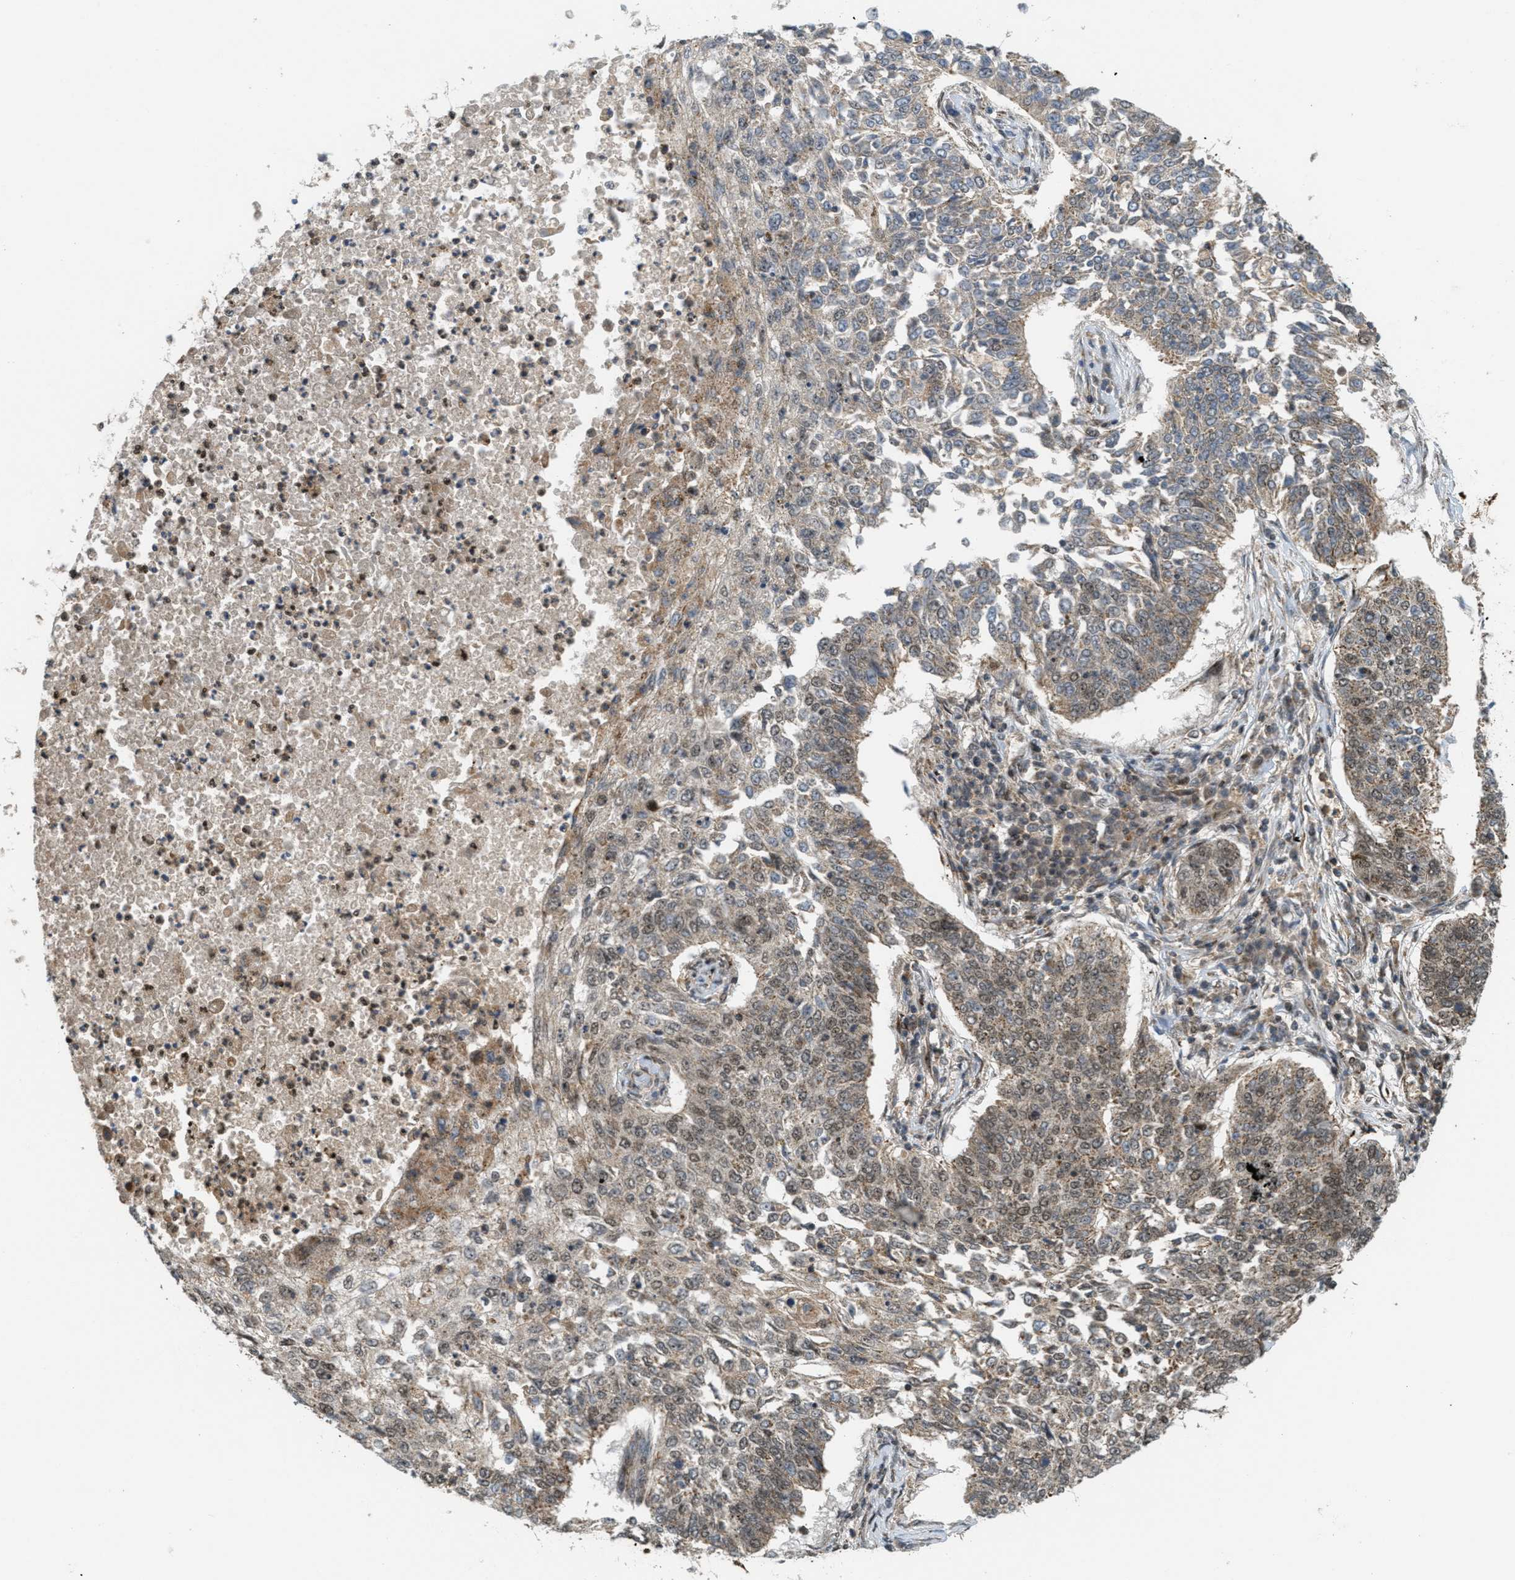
{"staining": {"intensity": "moderate", "quantity": ">75%", "location": "cytoplasmic/membranous,nuclear"}, "tissue": "lung cancer", "cell_type": "Tumor cells", "image_type": "cancer", "snomed": [{"axis": "morphology", "description": "Normal tissue, NOS"}, {"axis": "morphology", "description": "Squamous cell carcinoma, NOS"}, {"axis": "topography", "description": "Cartilage tissue"}, {"axis": "topography", "description": "Bronchus"}, {"axis": "topography", "description": "Lung"}], "caption": "Approximately >75% of tumor cells in squamous cell carcinoma (lung) exhibit moderate cytoplasmic/membranous and nuclear protein expression as visualized by brown immunohistochemical staining.", "gene": "TLK1", "patient": {"sex": "female", "age": 49}}